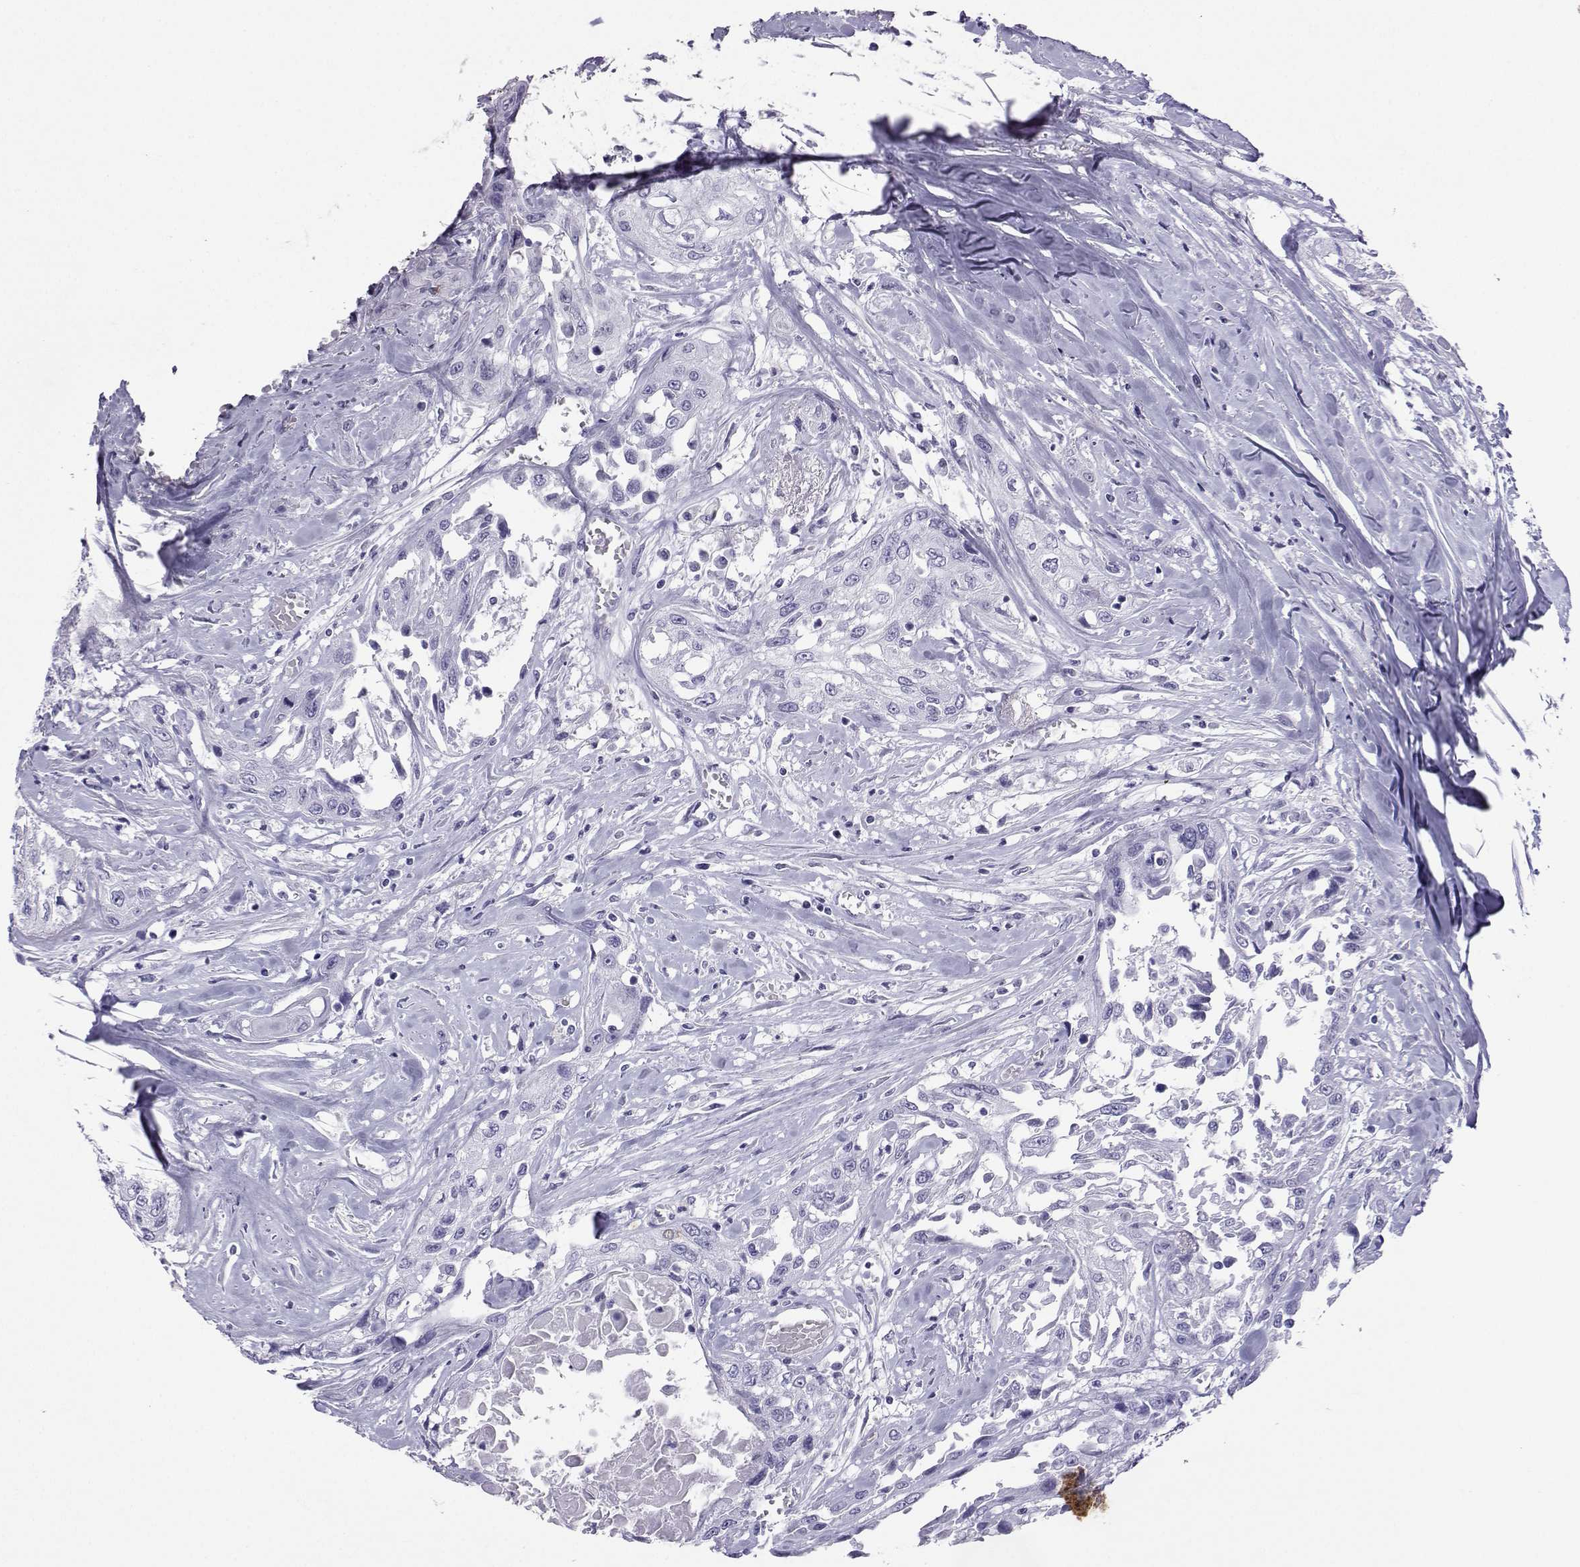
{"staining": {"intensity": "negative", "quantity": "none", "location": "none"}, "tissue": "head and neck cancer", "cell_type": "Tumor cells", "image_type": "cancer", "snomed": [{"axis": "morphology", "description": "Normal tissue, NOS"}, {"axis": "morphology", "description": "Squamous cell carcinoma, NOS"}, {"axis": "topography", "description": "Oral tissue"}, {"axis": "topography", "description": "Peripheral nerve tissue"}, {"axis": "topography", "description": "Head-Neck"}], "caption": "Immunohistochemistry (IHC) micrograph of human head and neck squamous cell carcinoma stained for a protein (brown), which displays no positivity in tumor cells.", "gene": "LORICRIN", "patient": {"sex": "female", "age": 59}}